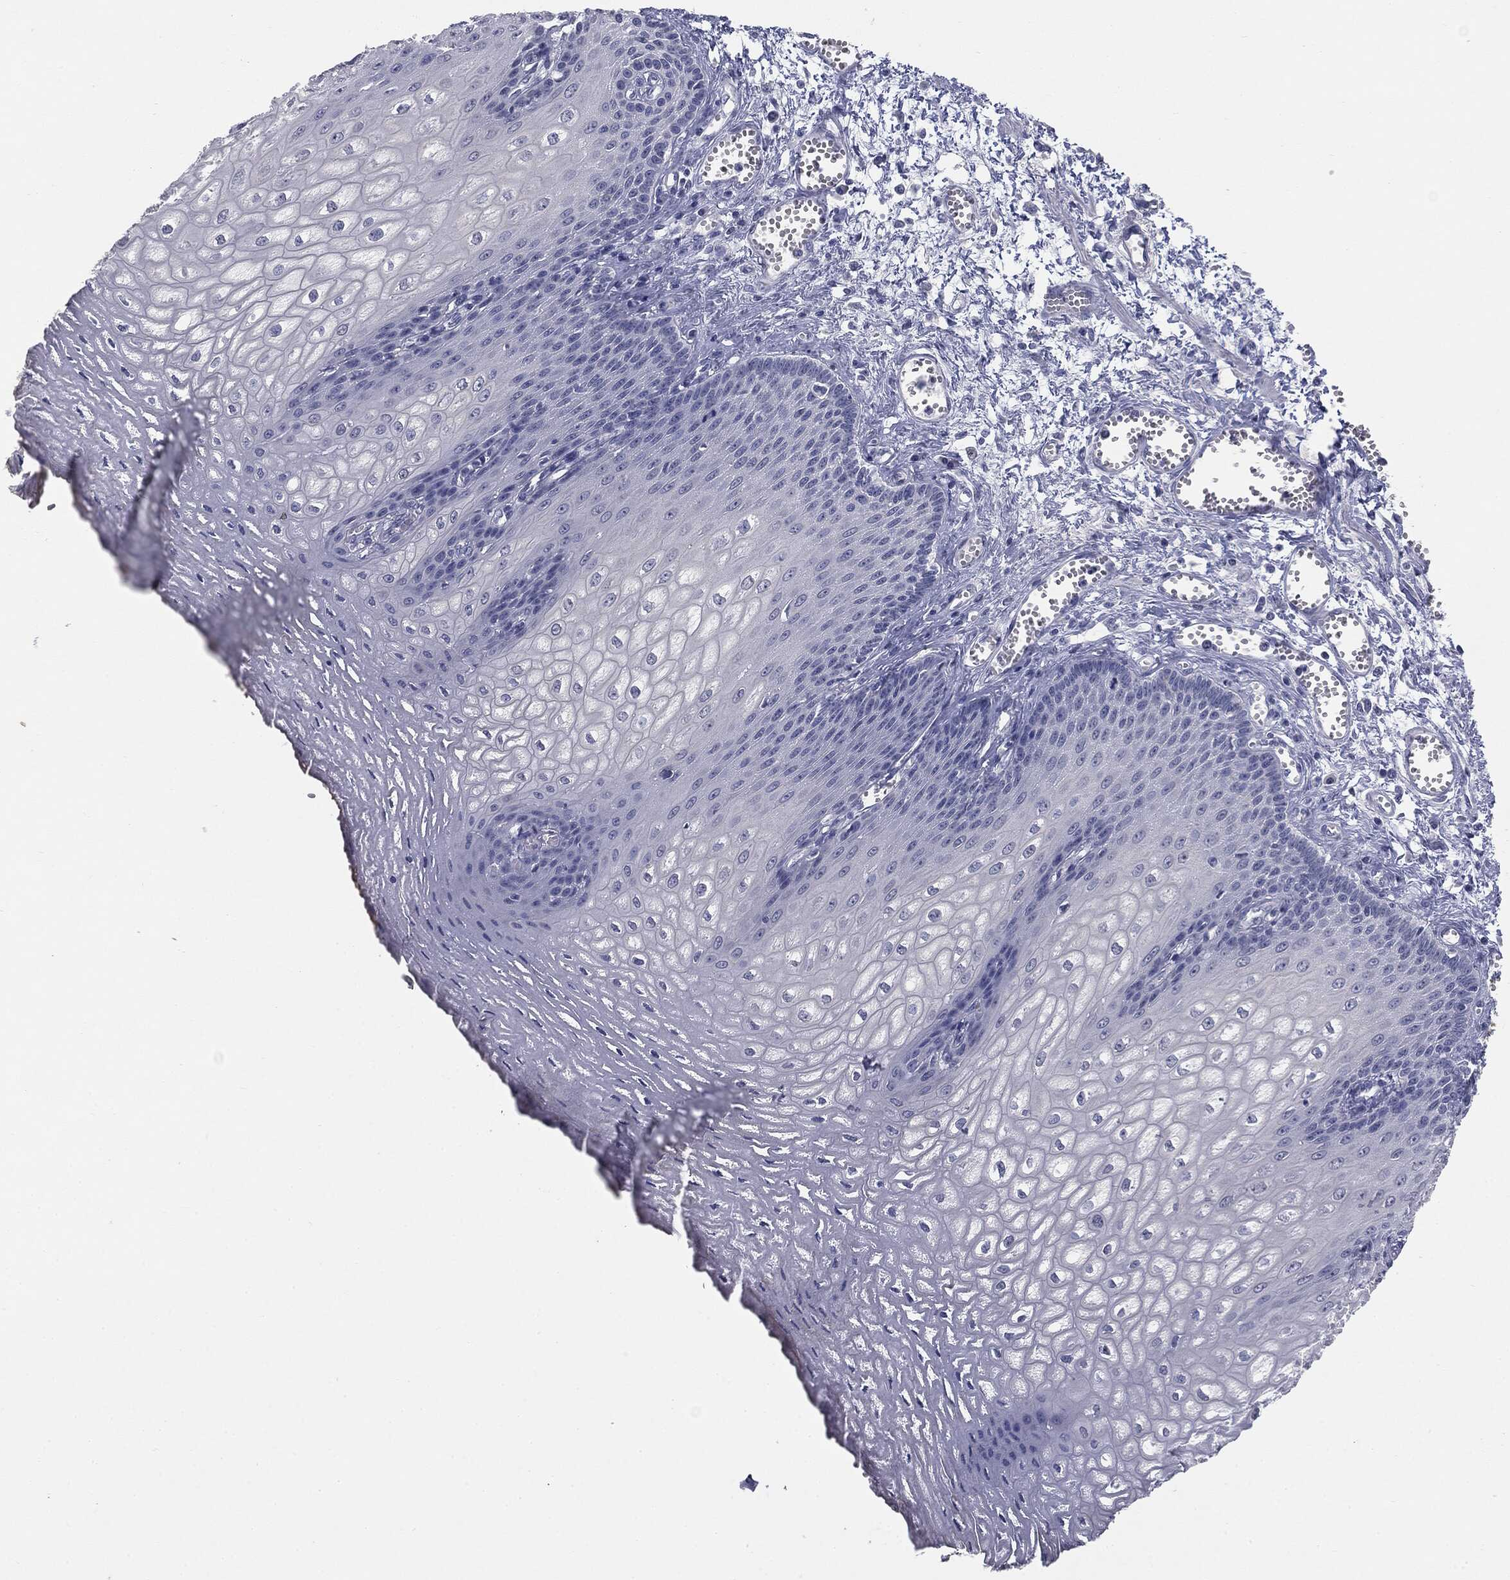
{"staining": {"intensity": "negative", "quantity": "none", "location": "none"}, "tissue": "esophagus", "cell_type": "Squamous epithelial cells", "image_type": "normal", "snomed": [{"axis": "morphology", "description": "Normal tissue, NOS"}, {"axis": "topography", "description": "Esophagus"}], "caption": "Histopathology image shows no significant protein positivity in squamous epithelial cells of normal esophagus. (Stains: DAB IHC with hematoxylin counter stain, Microscopy: brightfield microscopy at high magnification).", "gene": "MUC1", "patient": {"sex": "male", "age": 58}}